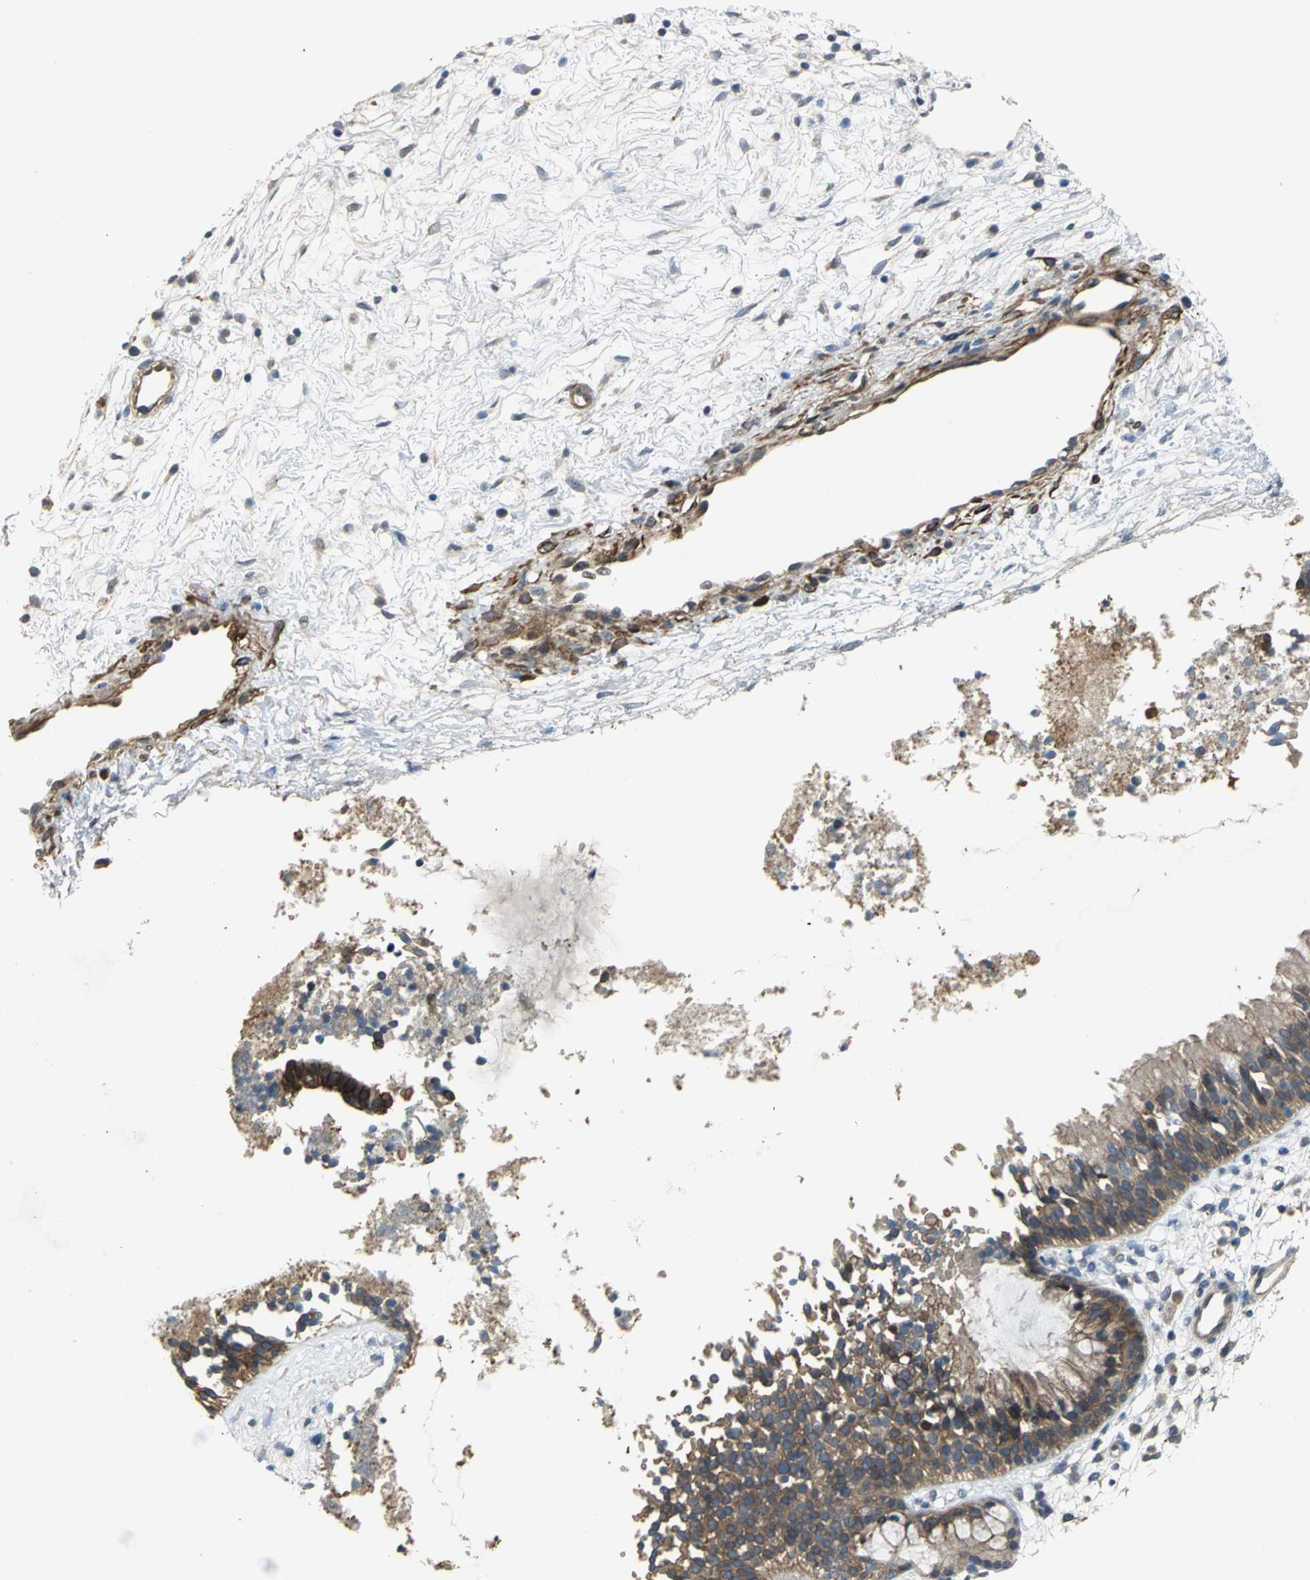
{"staining": {"intensity": "moderate", "quantity": ">75%", "location": "cytoplasmic/membranous"}, "tissue": "nasopharynx", "cell_type": "Respiratory epithelial cells", "image_type": "normal", "snomed": [{"axis": "morphology", "description": "Normal tissue, NOS"}, {"axis": "topography", "description": "Nasopharynx"}], "caption": "Approximately >75% of respiratory epithelial cells in benign nasopharynx exhibit moderate cytoplasmic/membranous protein staining as visualized by brown immunohistochemical staining.", "gene": "MET", "patient": {"sex": "male", "age": 21}}